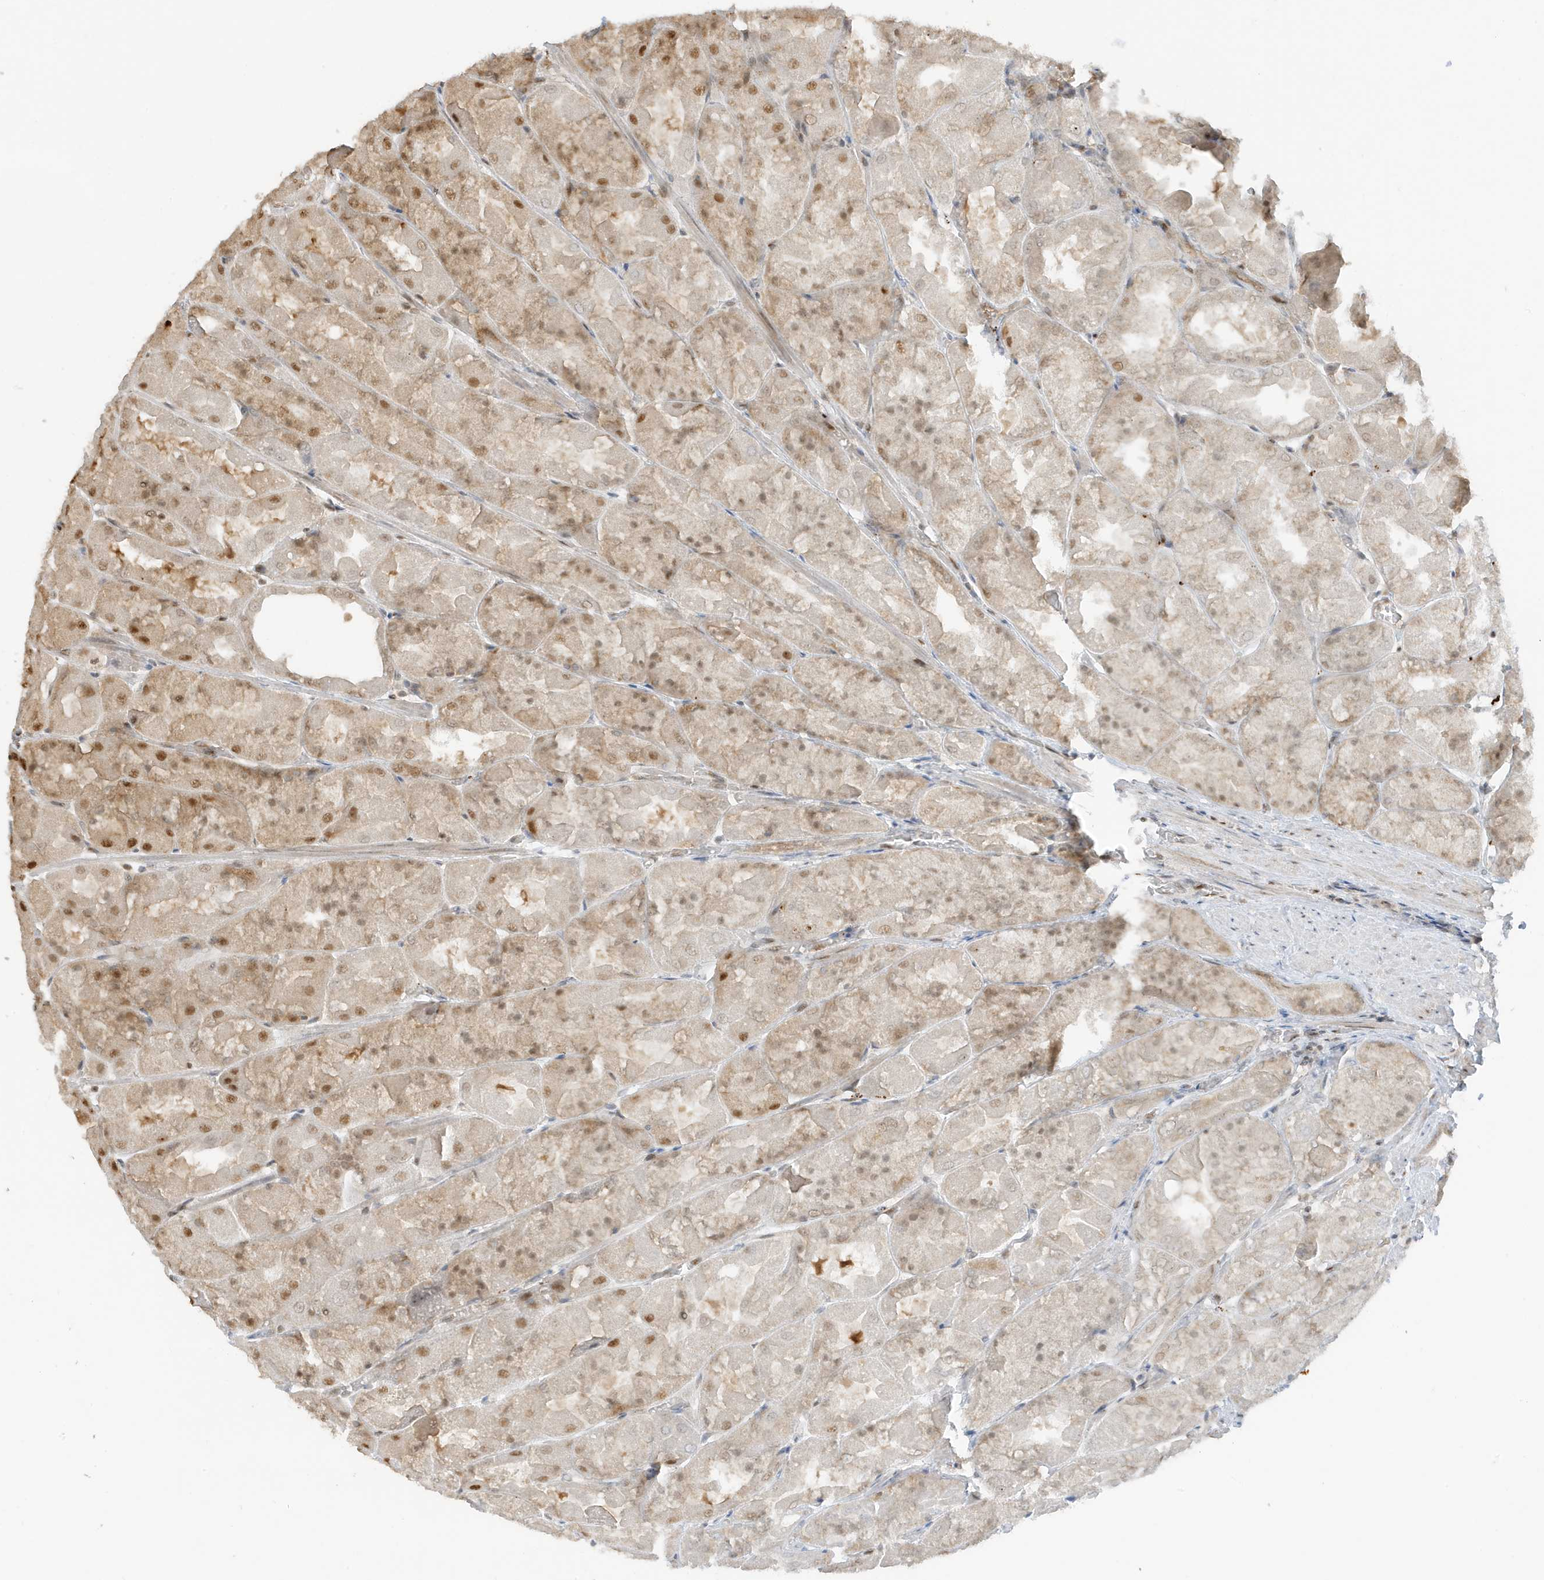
{"staining": {"intensity": "moderate", "quantity": "25%-75%", "location": "cytoplasmic/membranous,nuclear"}, "tissue": "stomach", "cell_type": "Glandular cells", "image_type": "normal", "snomed": [{"axis": "morphology", "description": "Normal tissue, NOS"}, {"axis": "topography", "description": "Stomach"}], "caption": "A brown stain highlights moderate cytoplasmic/membranous,nuclear expression of a protein in glandular cells of benign stomach. (IHC, brightfield microscopy, high magnification).", "gene": "ZBTB41", "patient": {"sex": "female", "age": 61}}